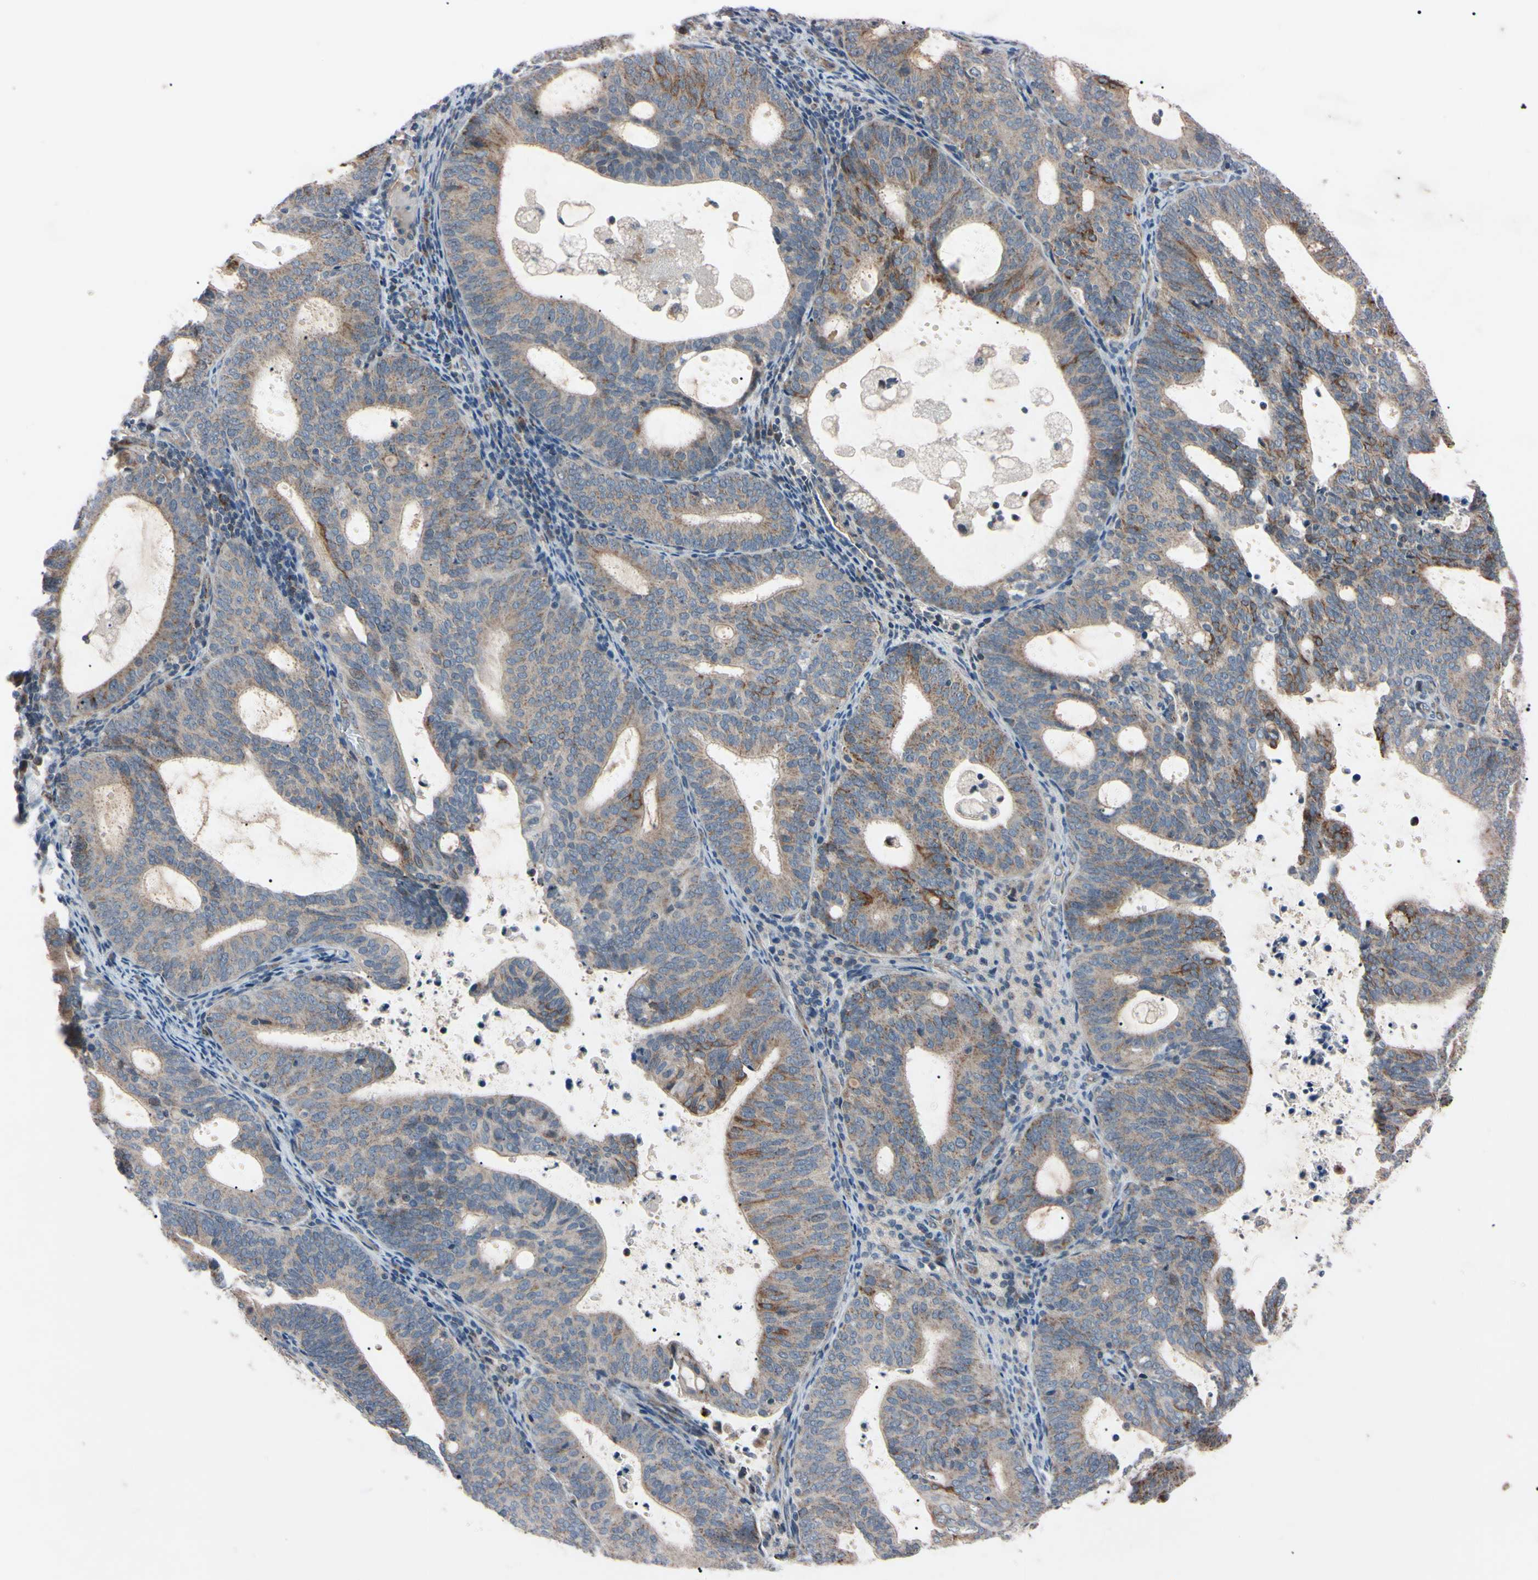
{"staining": {"intensity": "weak", "quantity": ">75%", "location": "cytoplasmic/membranous"}, "tissue": "endometrial cancer", "cell_type": "Tumor cells", "image_type": "cancer", "snomed": [{"axis": "morphology", "description": "Adenocarcinoma, NOS"}, {"axis": "topography", "description": "Uterus"}], "caption": "Weak cytoplasmic/membranous expression for a protein is present in about >75% of tumor cells of endometrial cancer using immunohistochemistry (IHC).", "gene": "TNFRSF1A", "patient": {"sex": "female", "age": 83}}